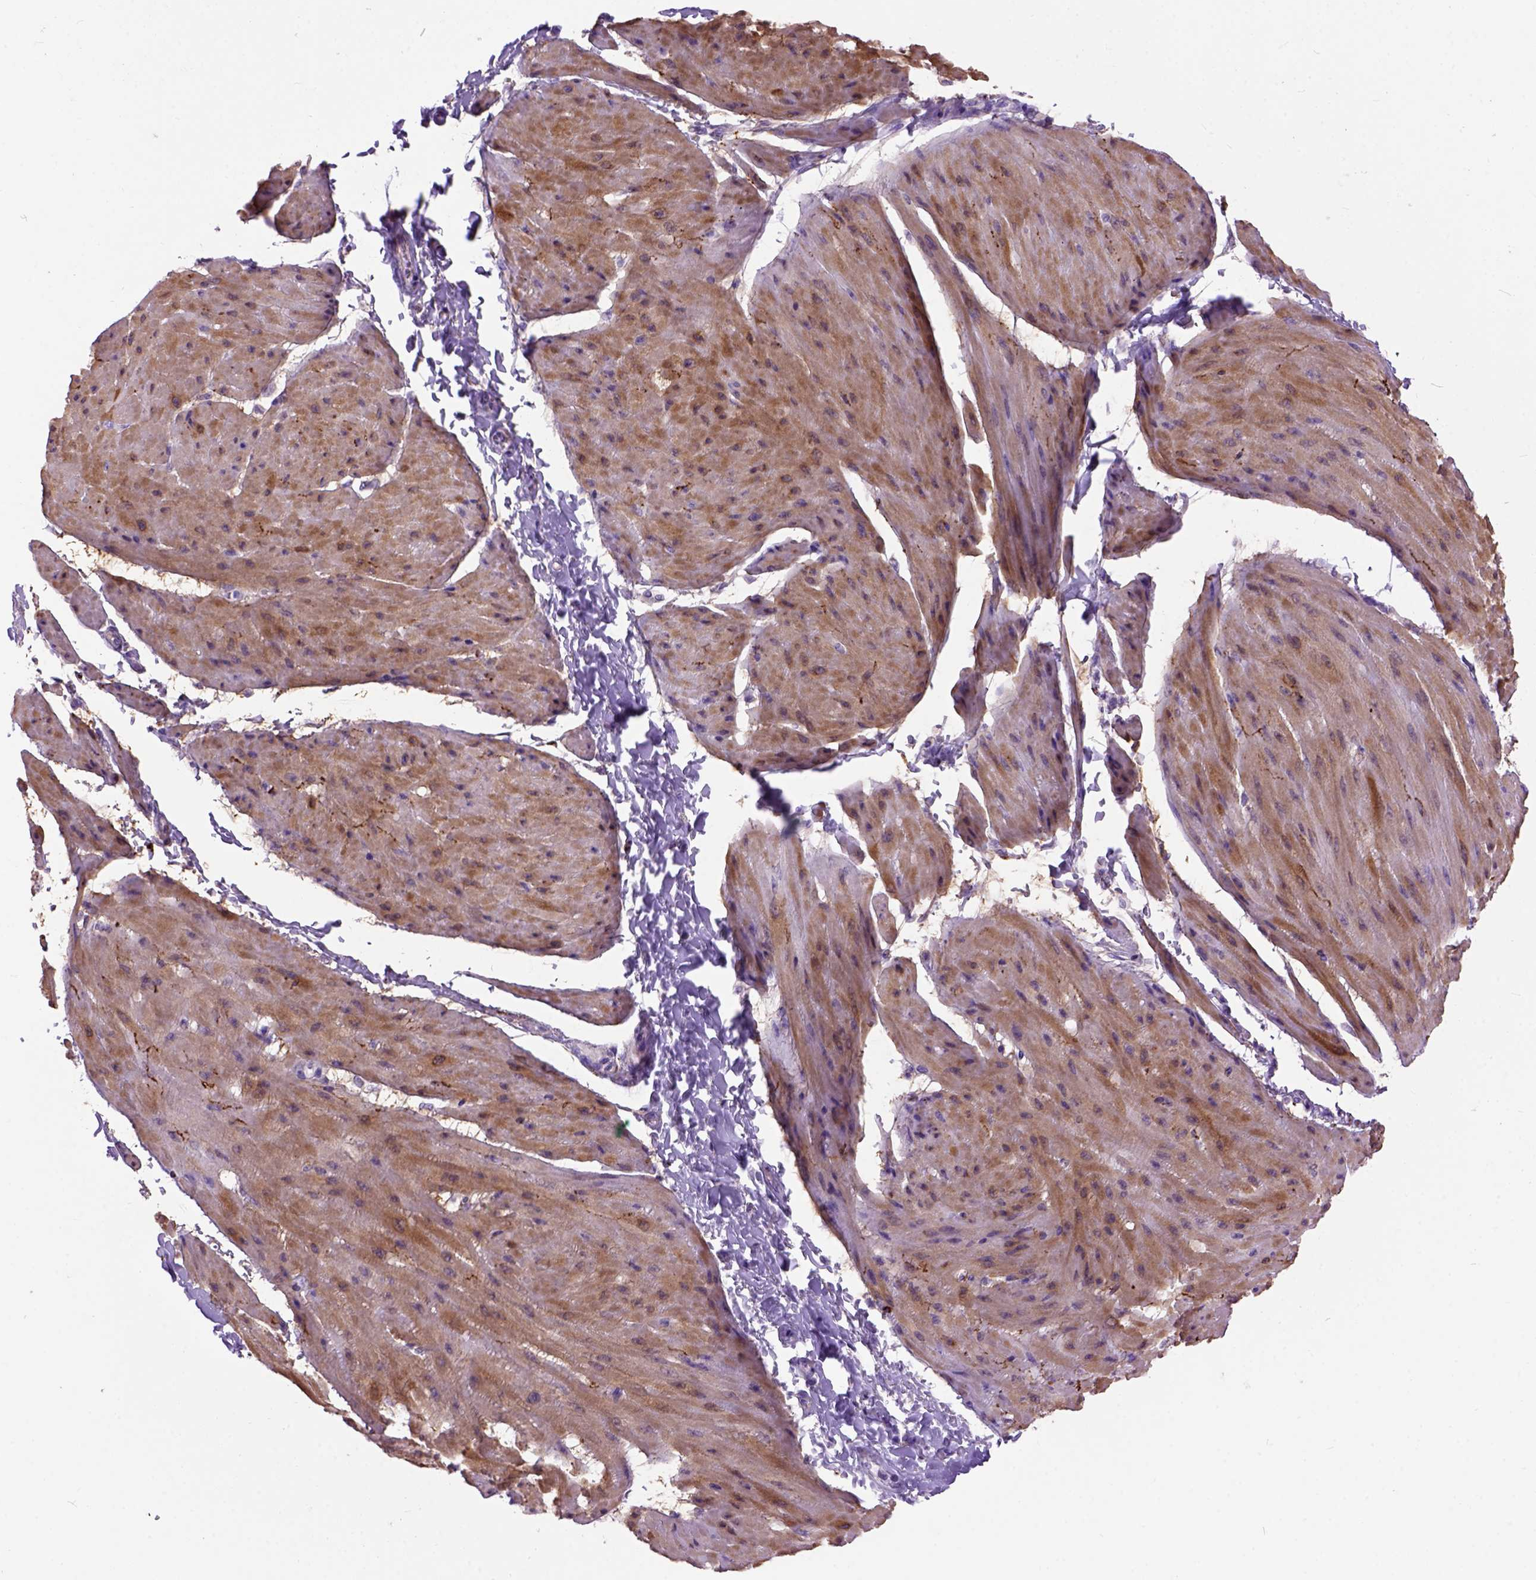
{"staining": {"intensity": "weak", "quantity": ">75%", "location": "cytoplasmic/membranous"}, "tissue": "adipose tissue", "cell_type": "Adipocytes", "image_type": "normal", "snomed": [{"axis": "morphology", "description": "Normal tissue, NOS"}, {"axis": "topography", "description": "Urinary bladder"}, {"axis": "topography", "description": "Peripheral nerve tissue"}], "caption": "Adipocytes reveal weak cytoplasmic/membranous expression in about >75% of cells in normal adipose tissue.", "gene": "MAPT", "patient": {"sex": "female", "age": 60}}